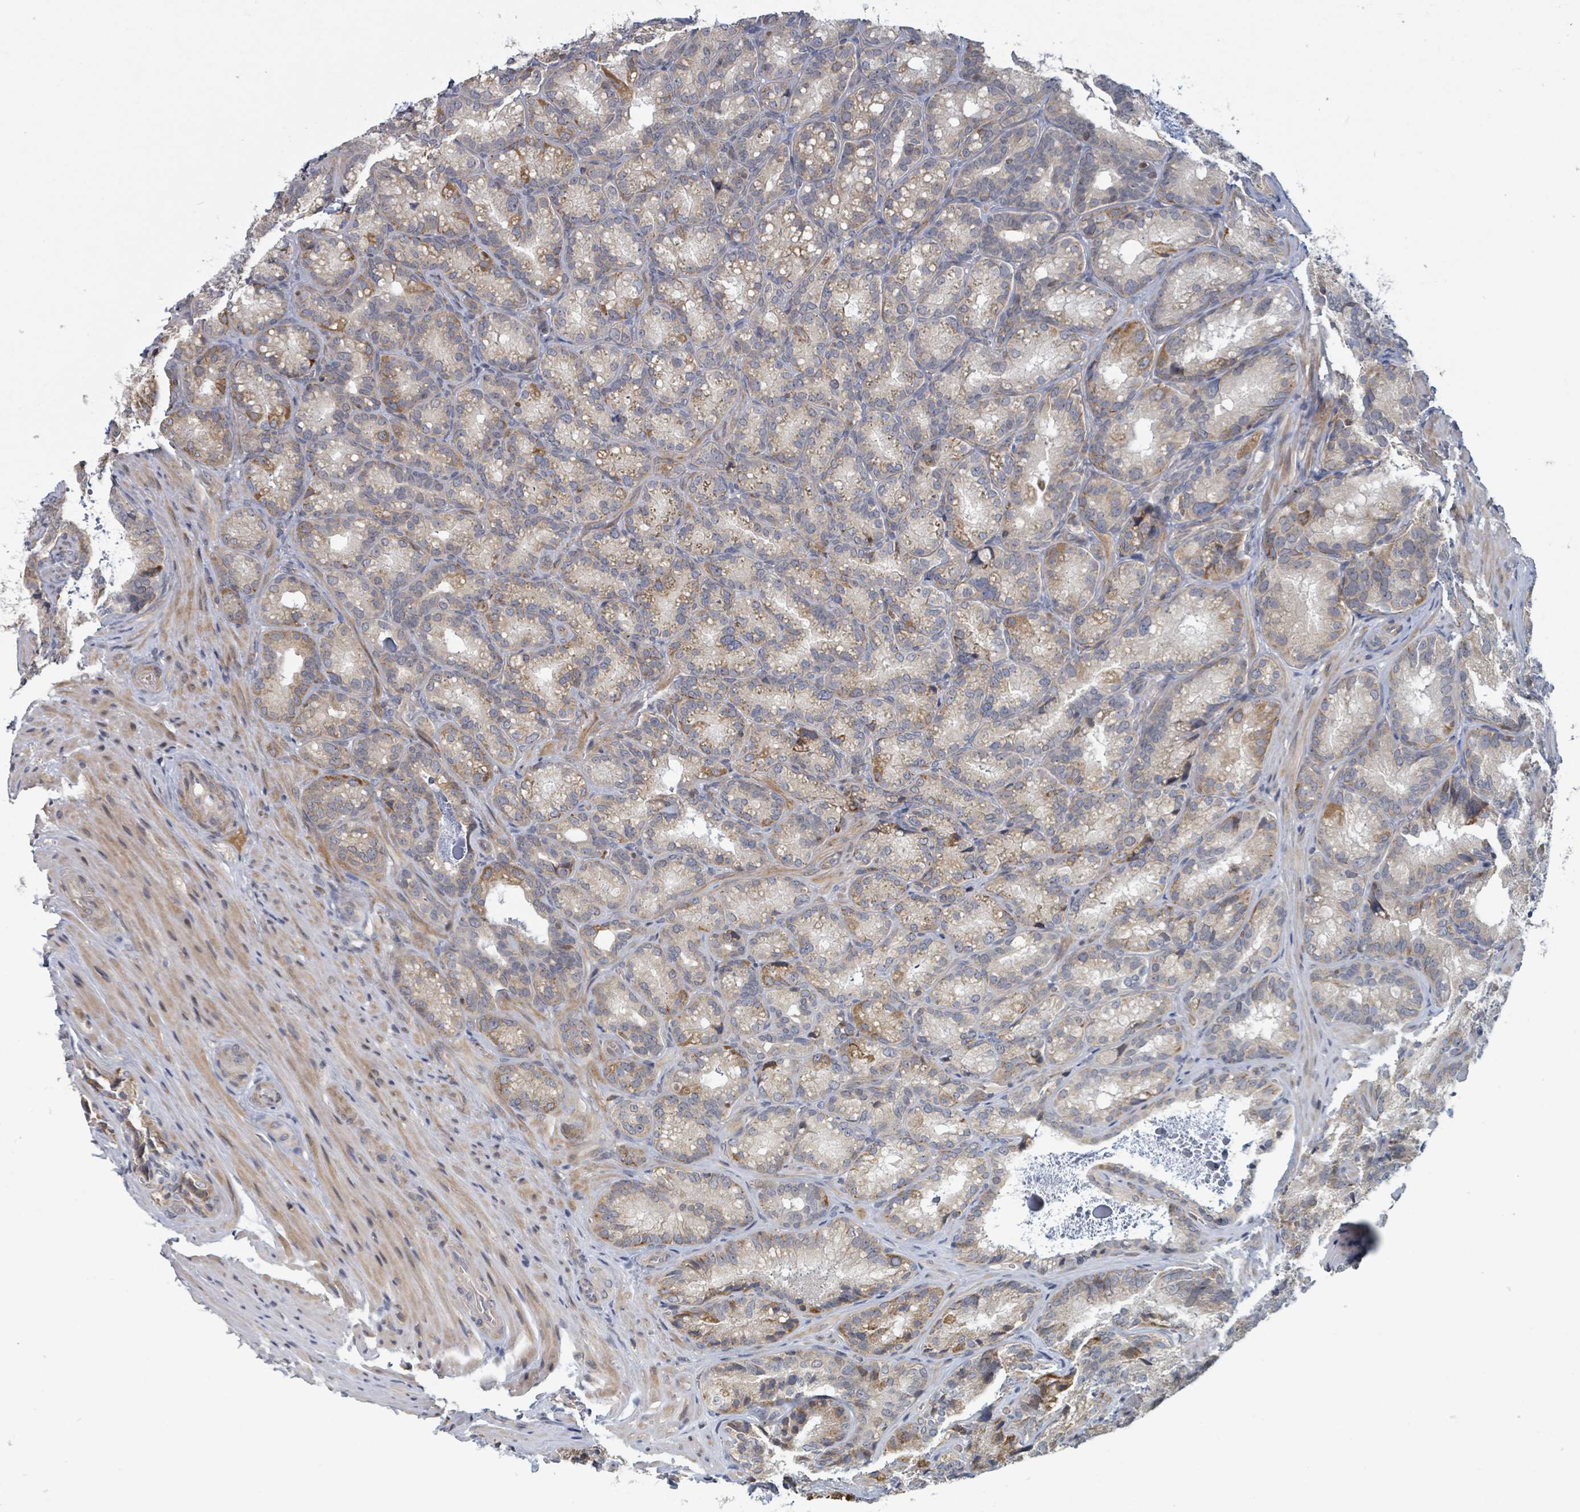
{"staining": {"intensity": "moderate", "quantity": "25%-75%", "location": "cytoplasmic/membranous"}, "tissue": "seminal vesicle", "cell_type": "Glandular cells", "image_type": "normal", "snomed": [{"axis": "morphology", "description": "Normal tissue, NOS"}, {"axis": "topography", "description": "Seminal veicle"}], "caption": "Immunohistochemistry (IHC) image of unremarkable seminal vesicle stained for a protein (brown), which reveals medium levels of moderate cytoplasmic/membranous positivity in about 25%-75% of glandular cells.", "gene": "HIVEP1", "patient": {"sex": "male", "age": 58}}